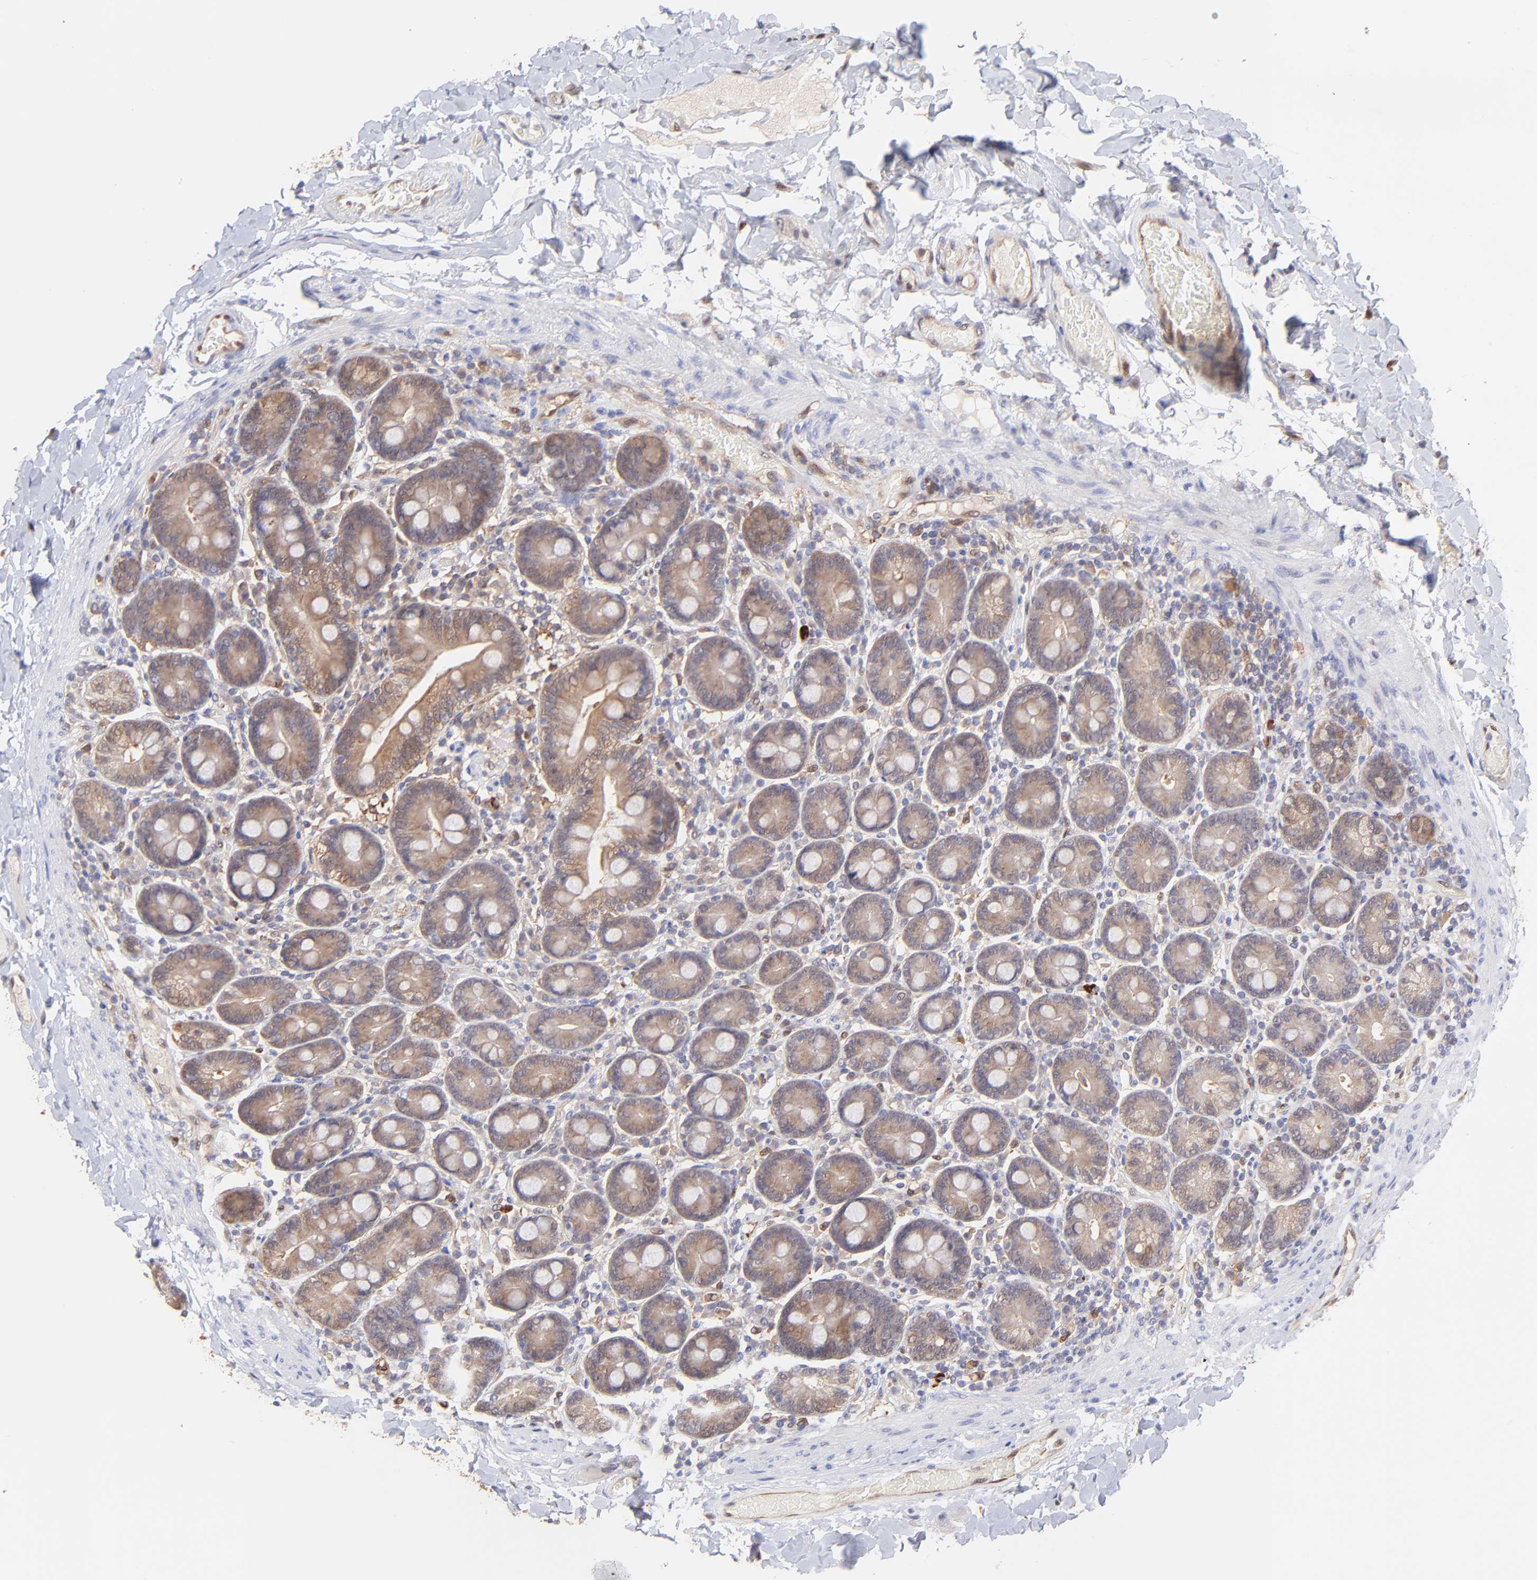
{"staining": {"intensity": "weak", "quantity": ">75%", "location": "cytoplasmic/membranous"}, "tissue": "duodenum", "cell_type": "Glandular cells", "image_type": "normal", "snomed": [{"axis": "morphology", "description": "Normal tissue, NOS"}, {"axis": "topography", "description": "Duodenum"}], "caption": "Immunohistochemical staining of normal duodenum reveals low levels of weak cytoplasmic/membranous expression in about >75% of glandular cells.", "gene": "HYAL1", "patient": {"sex": "male", "age": 66}}